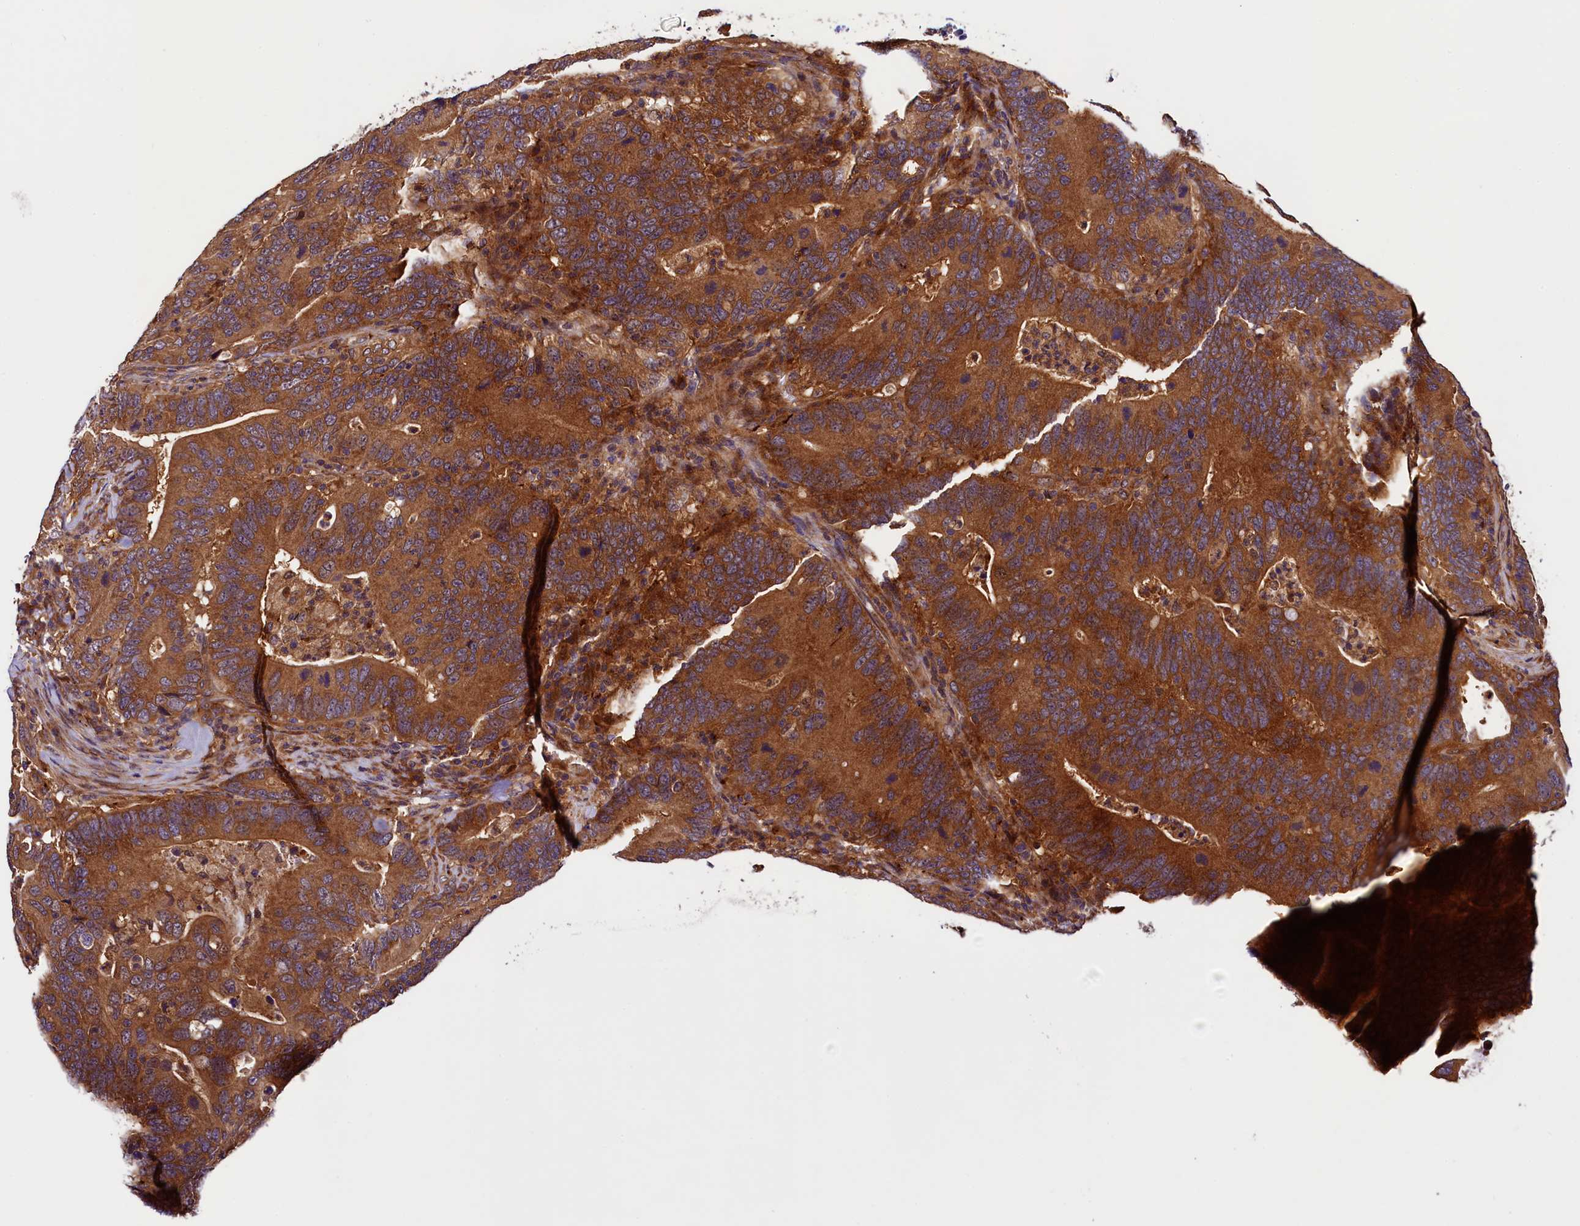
{"staining": {"intensity": "strong", "quantity": ">75%", "location": "cytoplasmic/membranous"}, "tissue": "colorectal cancer", "cell_type": "Tumor cells", "image_type": "cancer", "snomed": [{"axis": "morphology", "description": "Adenocarcinoma, NOS"}, {"axis": "topography", "description": "Colon"}], "caption": "Protein analysis of colorectal cancer tissue displays strong cytoplasmic/membranous expression in approximately >75% of tumor cells. (DAB (3,3'-diaminobenzidine) = brown stain, brightfield microscopy at high magnification).", "gene": "VPS35", "patient": {"sex": "female", "age": 66}}